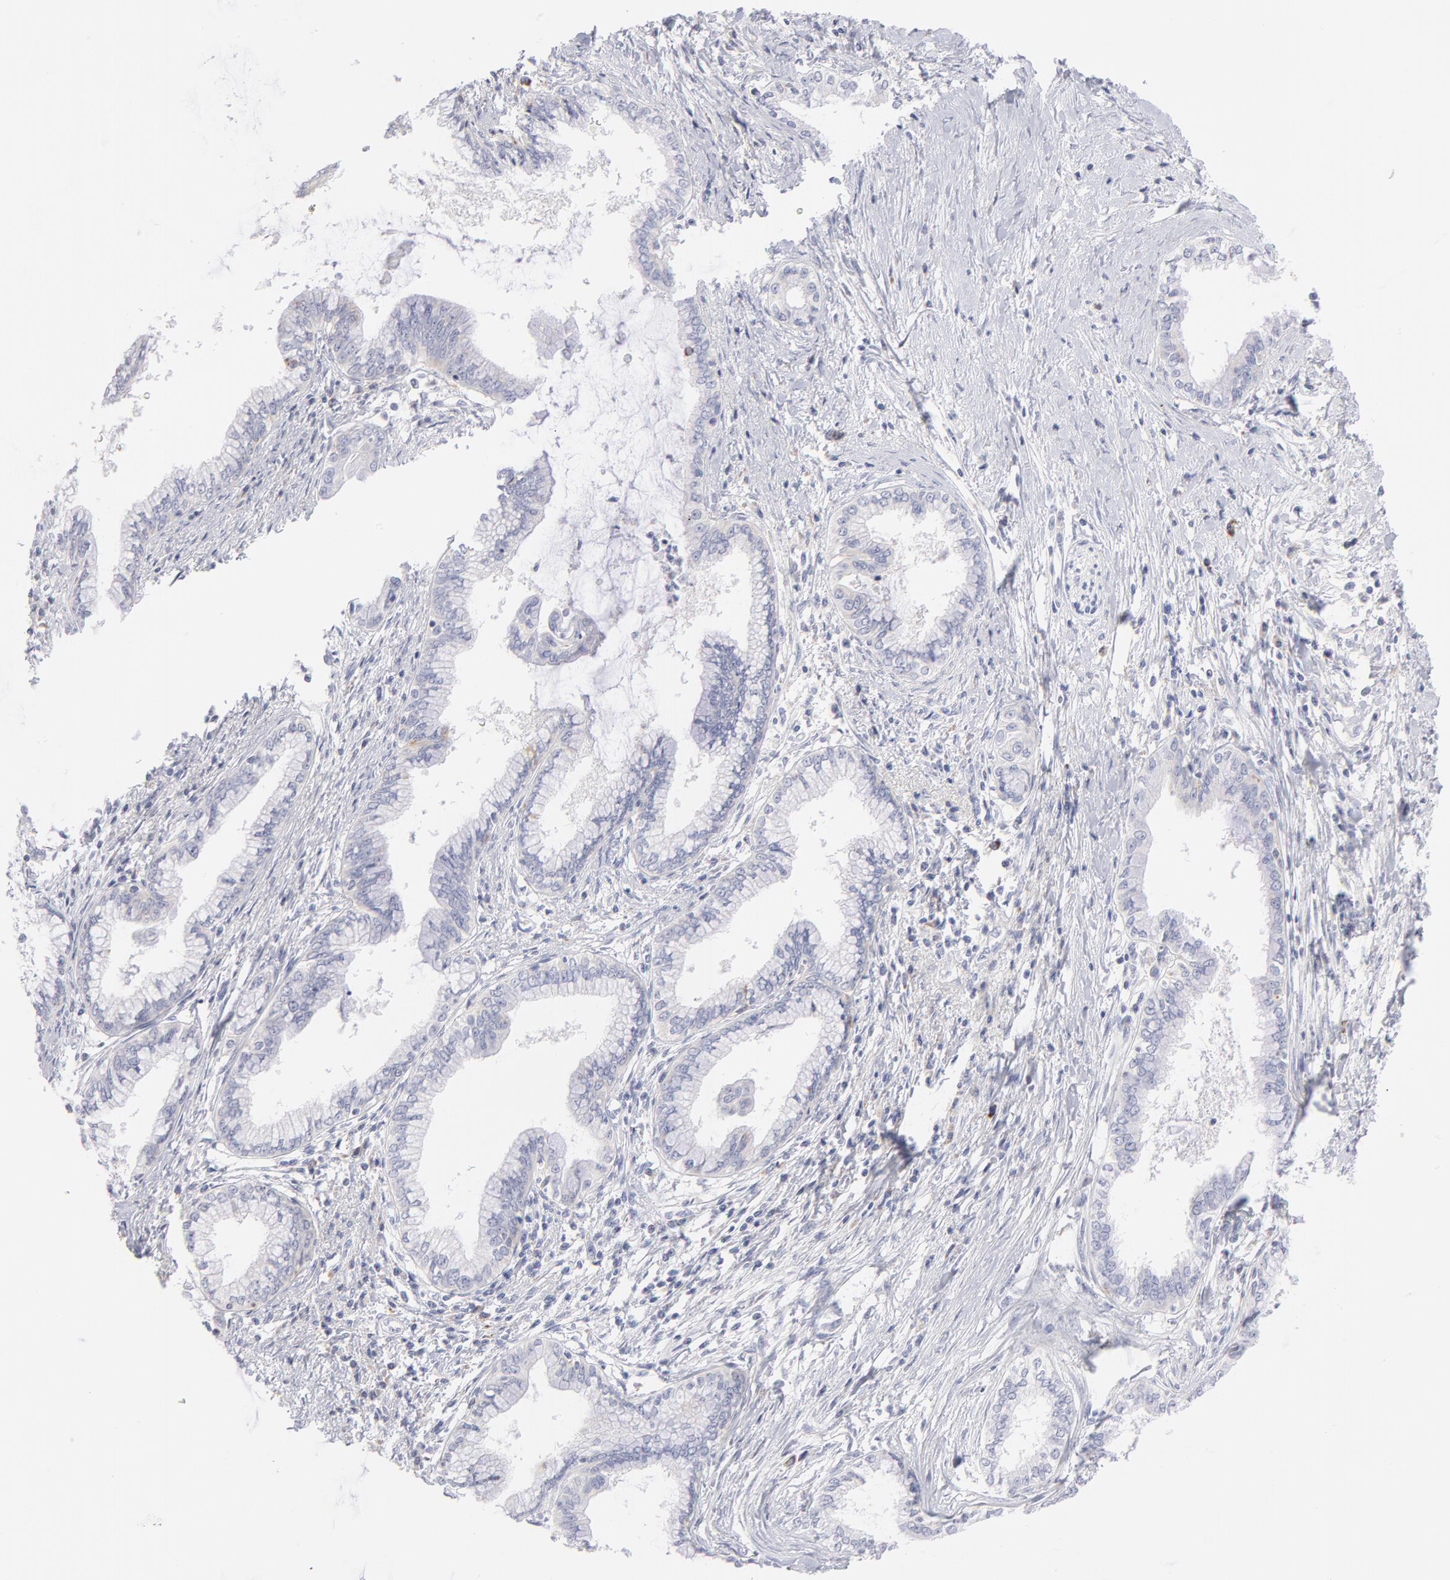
{"staining": {"intensity": "negative", "quantity": "none", "location": "none"}, "tissue": "pancreatic cancer", "cell_type": "Tumor cells", "image_type": "cancer", "snomed": [{"axis": "morphology", "description": "Adenocarcinoma, NOS"}, {"axis": "topography", "description": "Pancreas"}], "caption": "A photomicrograph of human pancreatic cancer is negative for staining in tumor cells. (Brightfield microscopy of DAB (3,3'-diaminobenzidine) IHC at high magnification).", "gene": "MTHFD2", "patient": {"sex": "female", "age": 64}}